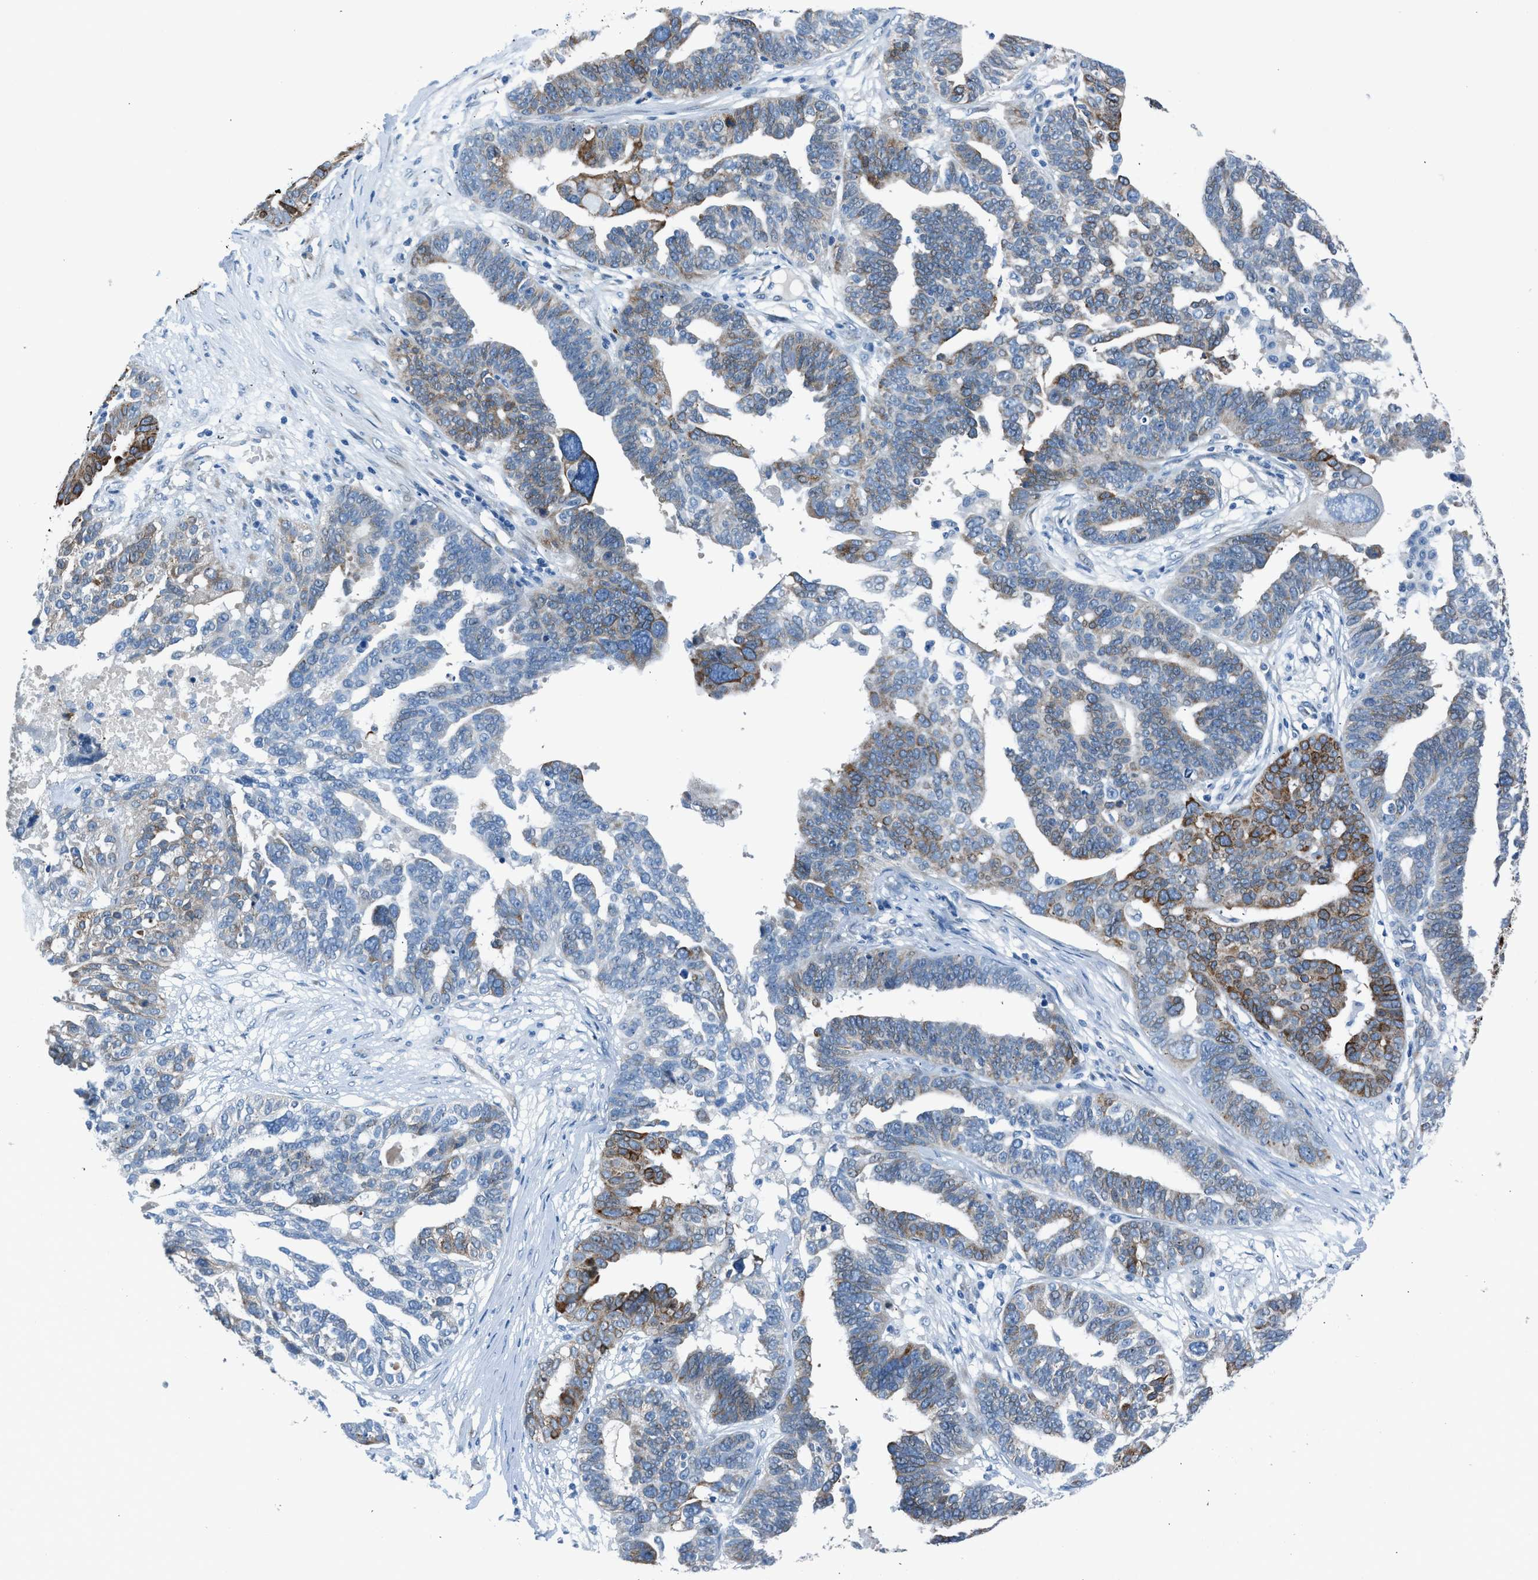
{"staining": {"intensity": "moderate", "quantity": "25%-75%", "location": "cytoplasmic/membranous"}, "tissue": "ovarian cancer", "cell_type": "Tumor cells", "image_type": "cancer", "snomed": [{"axis": "morphology", "description": "Cystadenocarcinoma, serous, NOS"}, {"axis": "topography", "description": "Ovary"}], "caption": "Moderate cytoplasmic/membranous staining is appreciated in approximately 25%-75% of tumor cells in ovarian cancer.", "gene": "RNF41", "patient": {"sex": "female", "age": 59}}